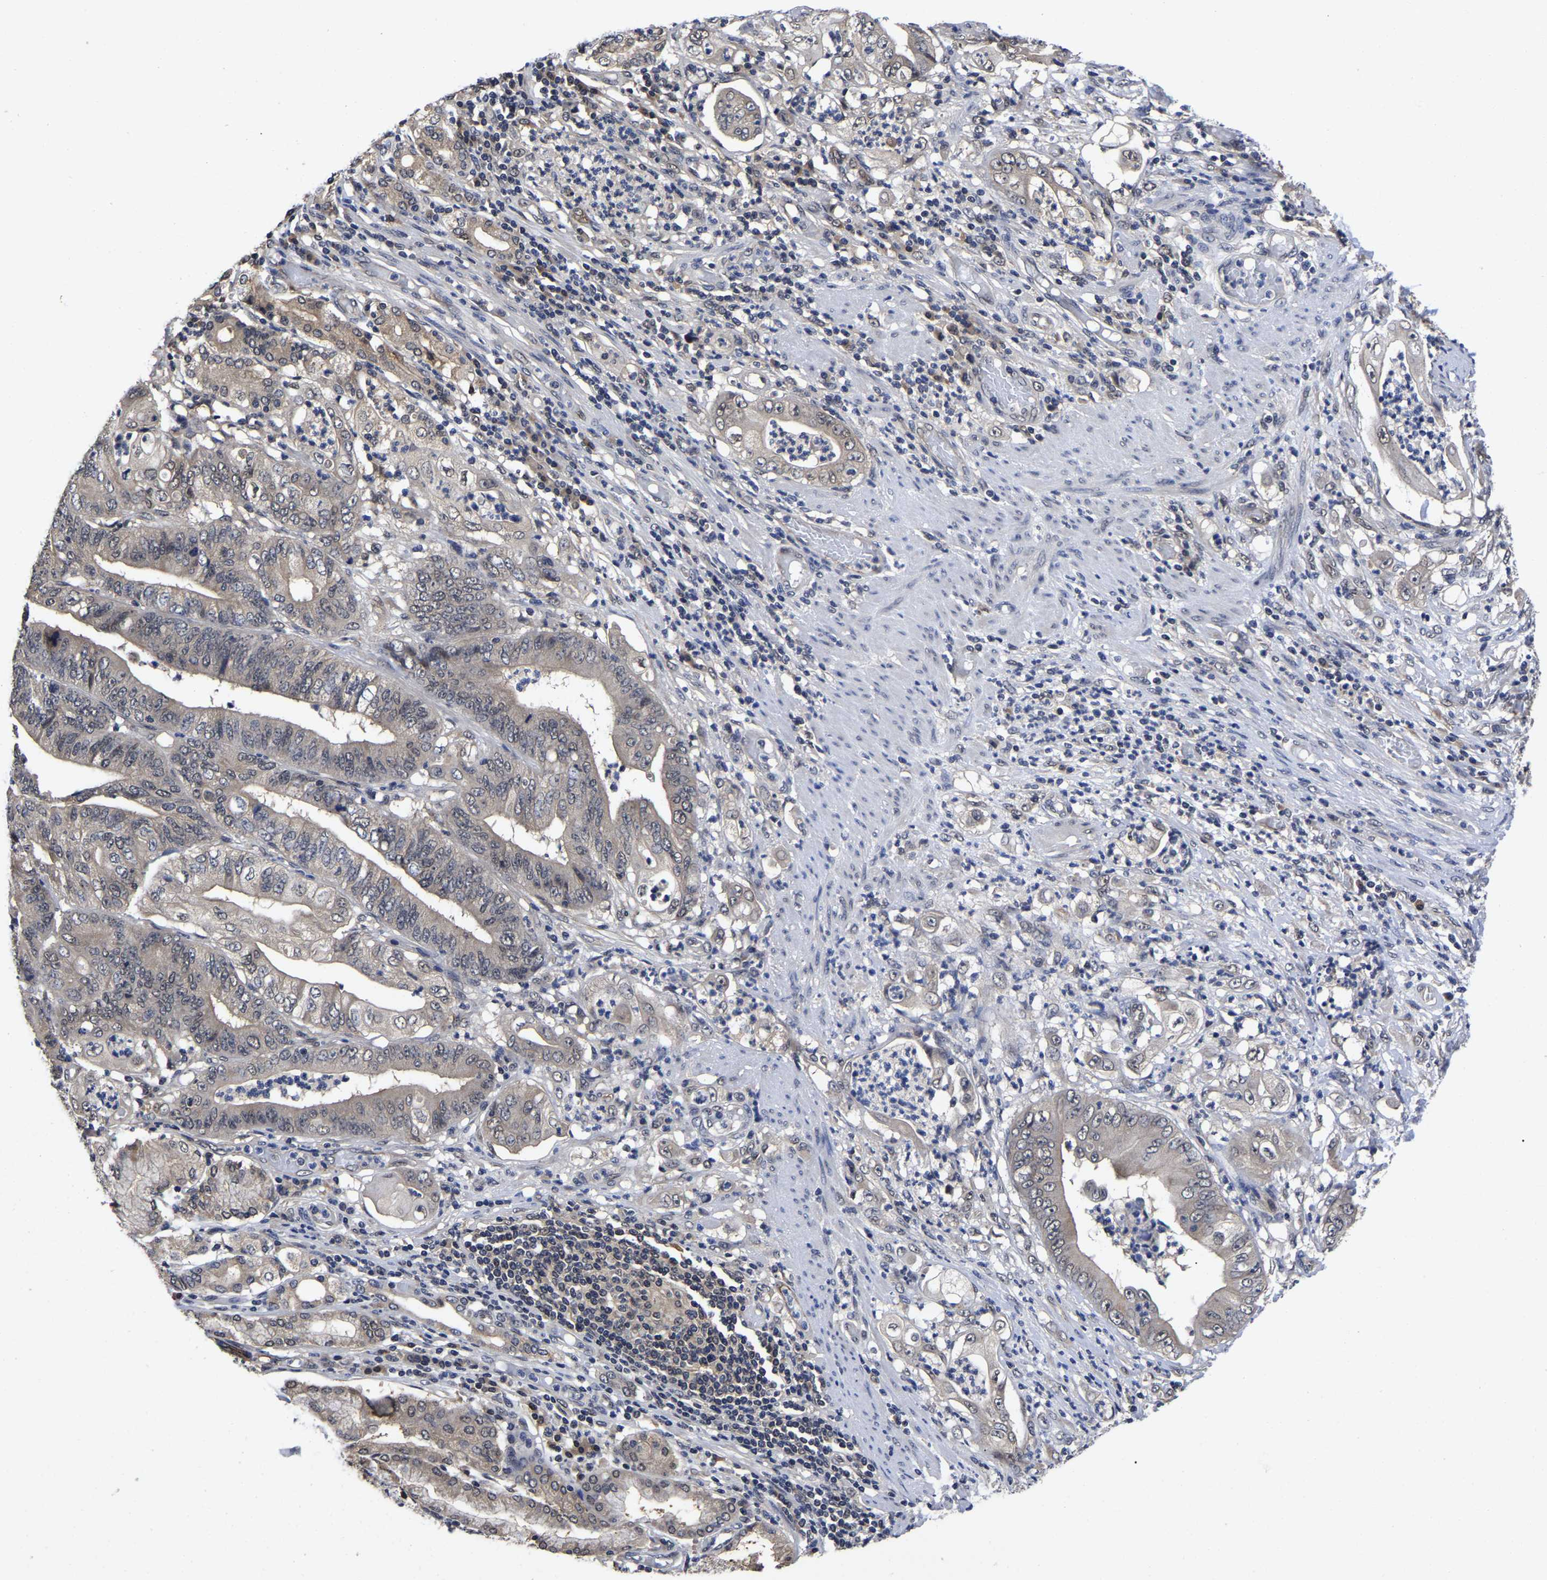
{"staining": {"intensity": "weak", "quantity": ">75%", "location": "cytoplasmic/membranous,nuclear"}, "tissue": "stomach cancer", "cell_type": "Tumor cells", "image_type": "cancer", "snomed": [{"axis": "morphology", "description": "Adenocarcinoma, NOS"}, {"axis": "topography", "description": "Stomach"}], "caption": "Adenocarcinoma (stomach) was stained to show a protein in brown. There is low levels of weak cytoplasmic/membranous and nuclear staining in approximately >75% of tumor cells. (DAB (3,3'-diaminobenzidine) = brown stain, brightfield microscopy at high magnification).", "gene": "MCOLN2", "patient": {"sex": "female", "age": 73}}